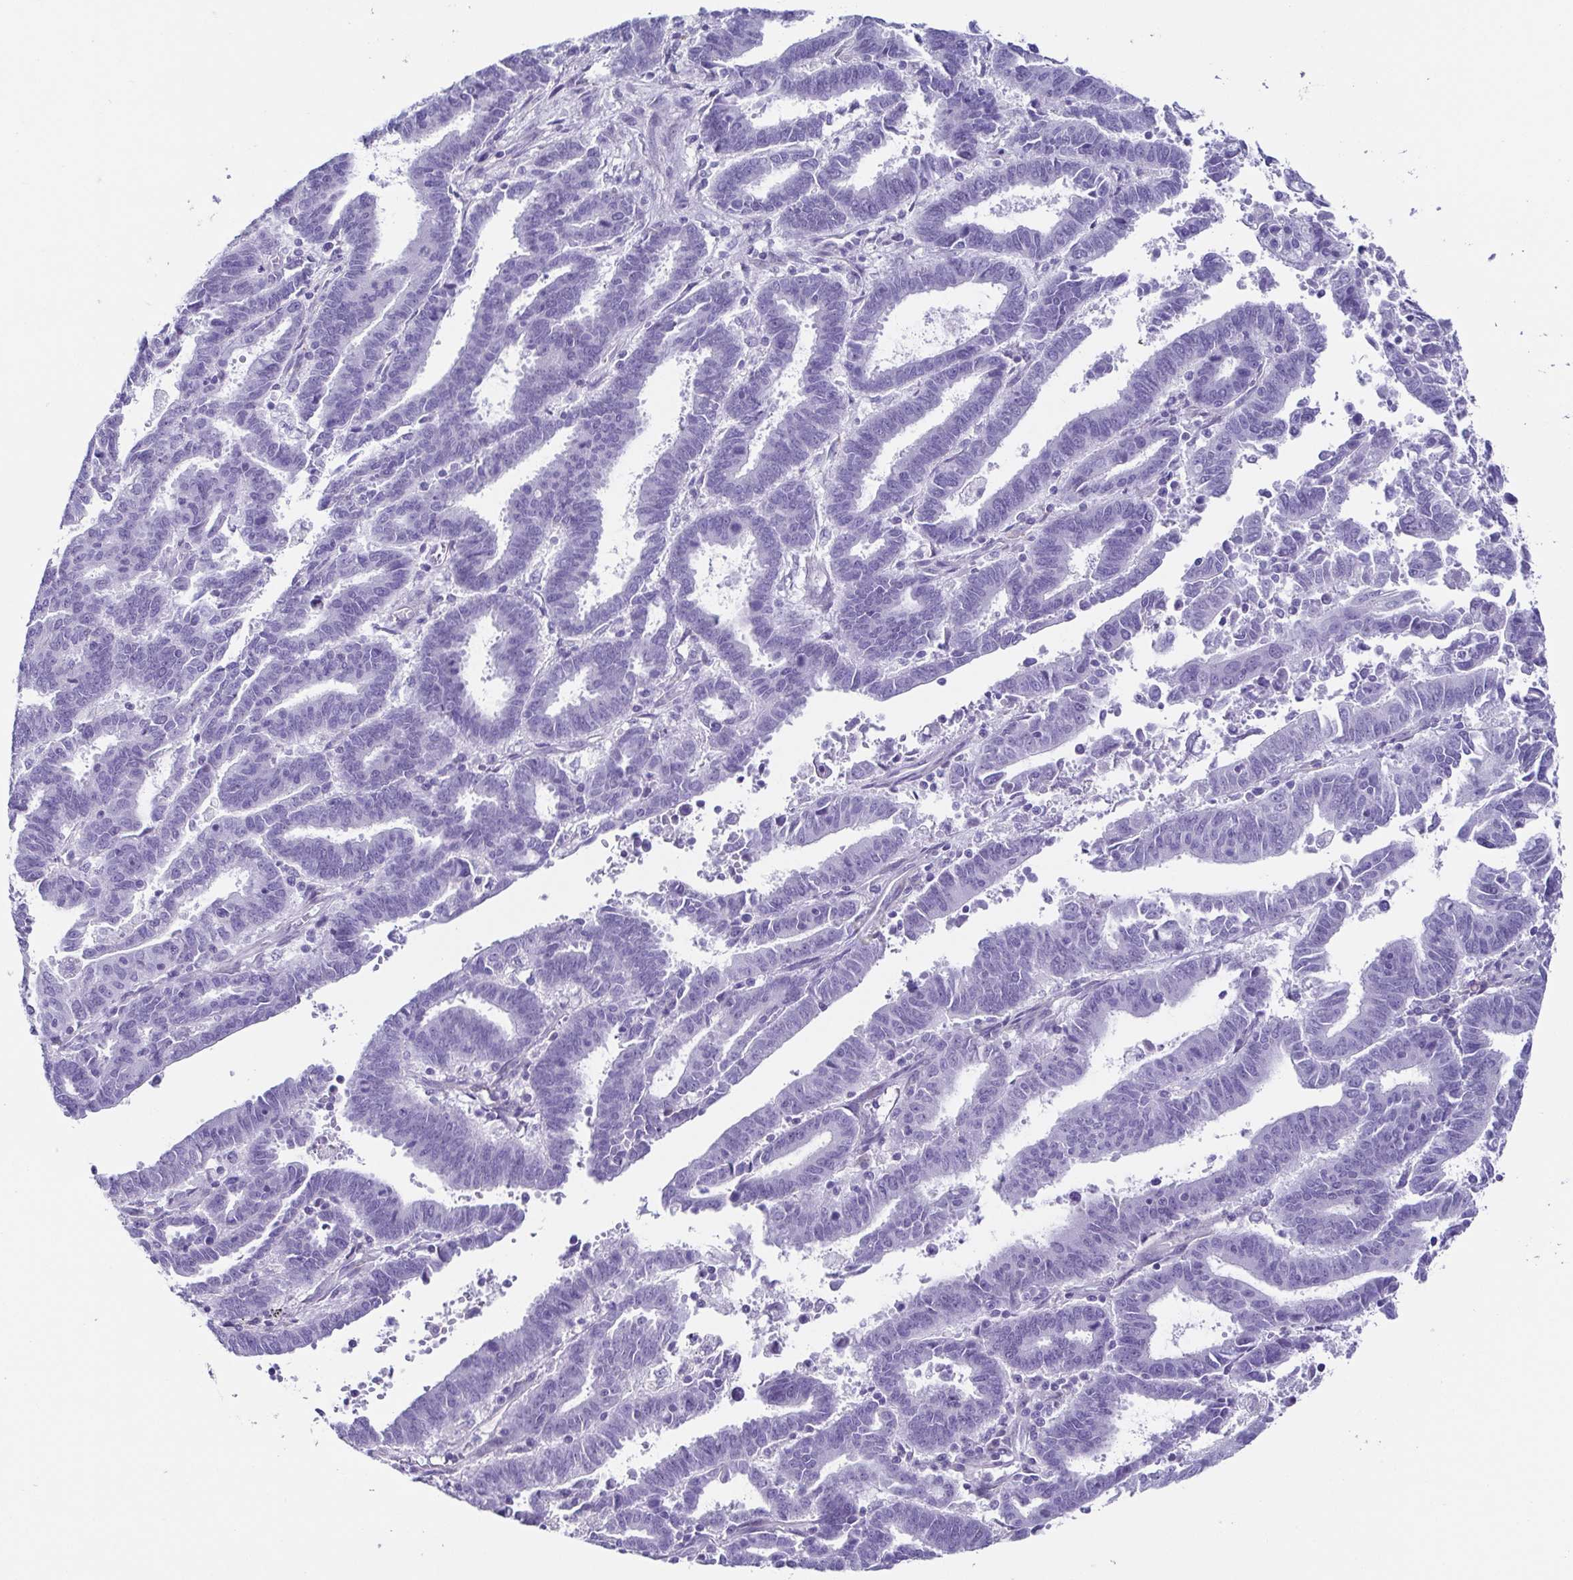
{"staining": {"intensity": "negative", "quantity": "none", "location": "none"}, "tissue": "endometrial cancer", "cell_type": "Tumor cells", "image_type": "cancer", "snomed": [{"axis": "morphology", "description": "Adenocarcinoma, NOS"}, {"axis": "topography", "description": "Uterus"}], "caption": "A high-resolution histopathology image shows IHC staining of endometrial cancer (adenocarcinoma), which demonstrates no significant expression in tumor cells.", "gene": "TNNT2", "patient": {"sex": "female", "age": 83}}